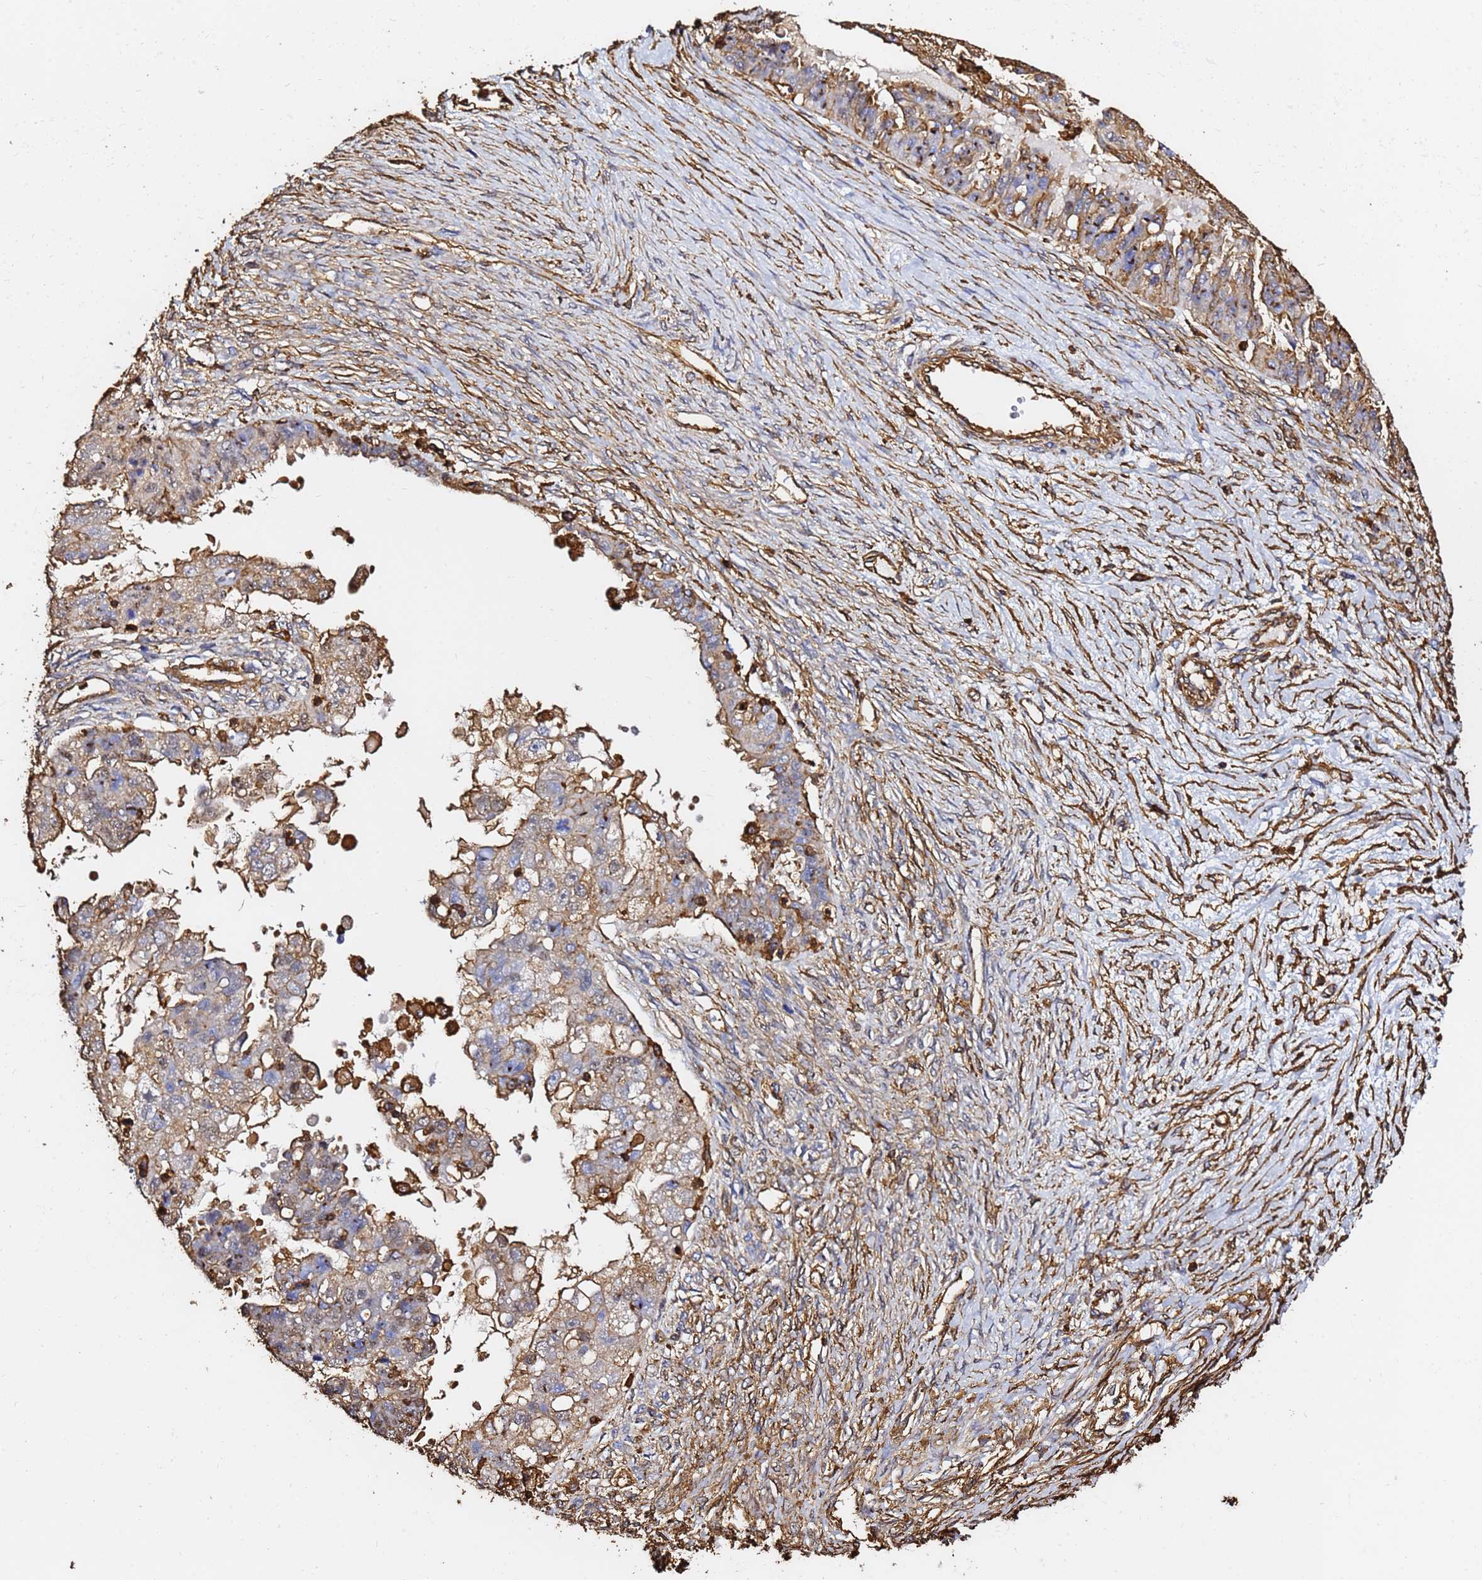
{"staining": {"intensity": "moderate", "quantity": "25%-75%", "location": "cytoplasmic/membranous"}, "tissue": "ovarian cancer", "cell_type": "Tumor cells", "image_type": "cancer", "snomed": [{"axis": "morphology", "description": "Cystadenocarcinoma, serous, NOS"}, {"axis": "topography", "description": "Ovary"}], "caption": "Ovarian cancer stained with a brown dye exhibits moderate cytoplasmic/membranous positive staining in approximately 25%-75% of tumor cells.", "gene": "ACTB", "patient": {"sex": "female", "age": 58}}